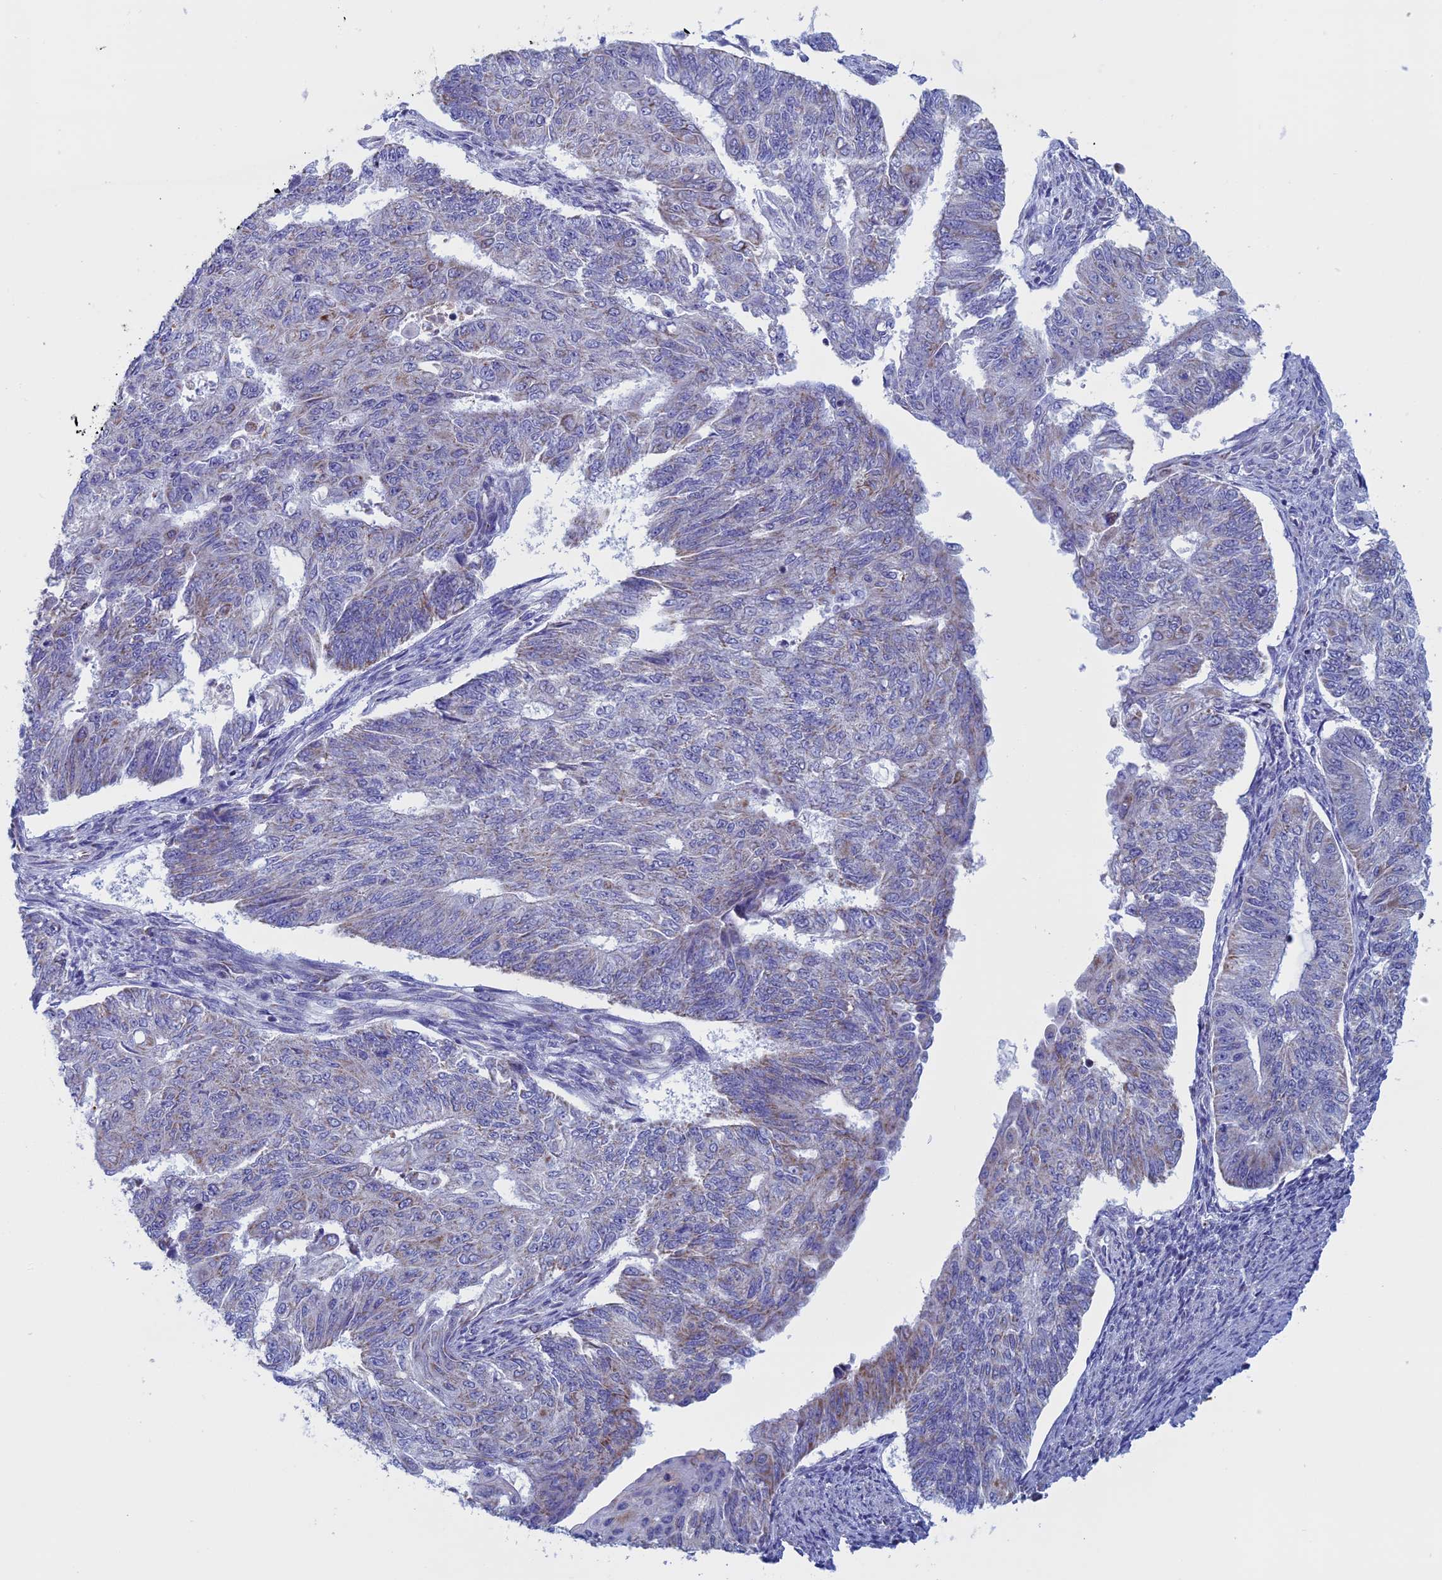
{"staining": {"intensity": "weak", "quantity": "<25%", "location": "cytoplasmic/membranous"}, "tissue": "endometrial cancer", "cell_type": "Tumor cells", "image_type": "cancer", "snomed": [{"axis": "morphology", "description": "Adenocarcinoma, NOS"}, {"axis": "topography", "description": "Endometrium"}], "caption": "Tumor cells are negative for protein expression in human endometrial cancer. (DAB immunohistochemistry (IHC) visualized using brightfield microscopy, high magnification).", "gene": "NDUFB9", "patient": {"sex": "female", "age": 32}}